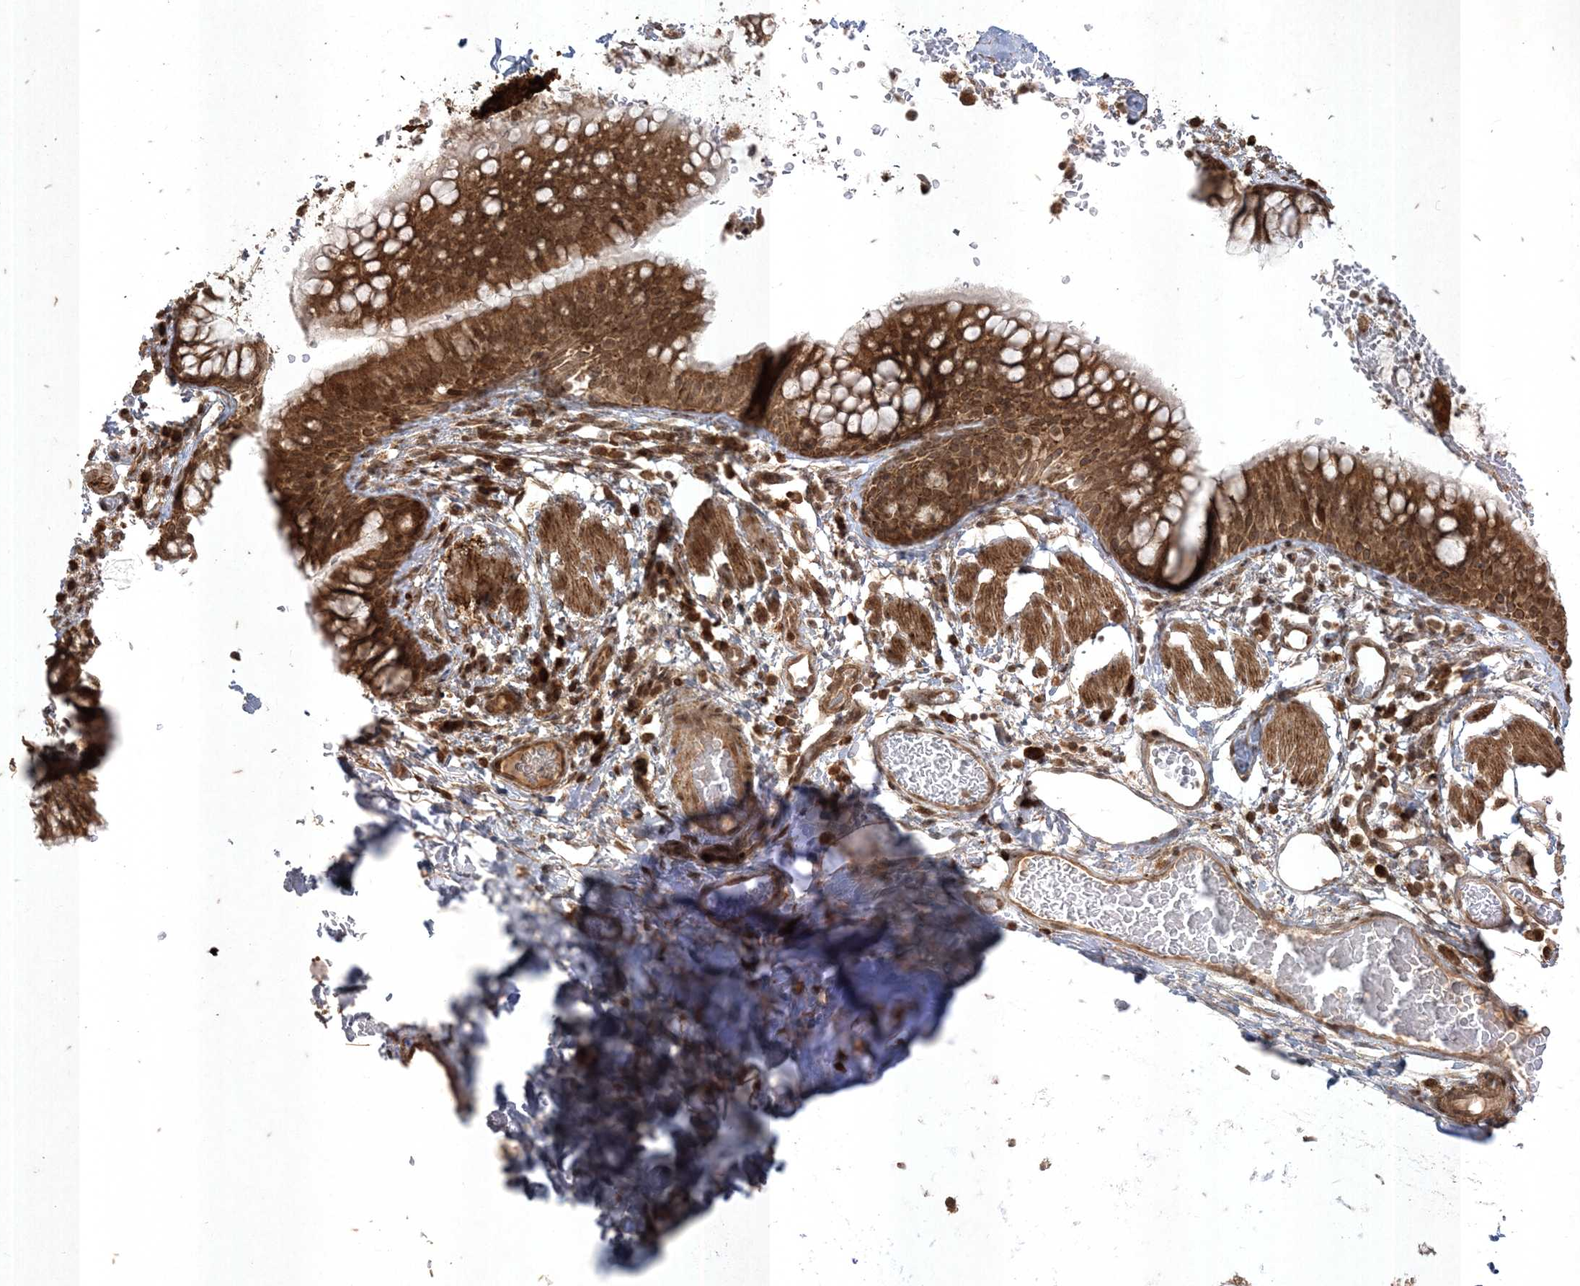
{"staining": {"intensity": "moderate", "quantity": ">75%", "location": "cytoplasmic/membranous"}, "tissue": "bronchus", "cell_type": "Respiratory epithelial cells", "image_type": "normal", "snomed": [{"axis": "morphology", "description": "Normal tissue, NOS"}, {"axis": "topography", "description": "Cartilage tissue"}, {"axis": "topography", "description": "Bronchus"}], "caption": "This is an image of immunohistochemistry staining of unremarkable bronchus, which shows moderate expression in the cytoplasmic/membranous of respiratory epithelial cells.", "gene": "RRAS", "patient": {"sex": "female", "age": 36}}